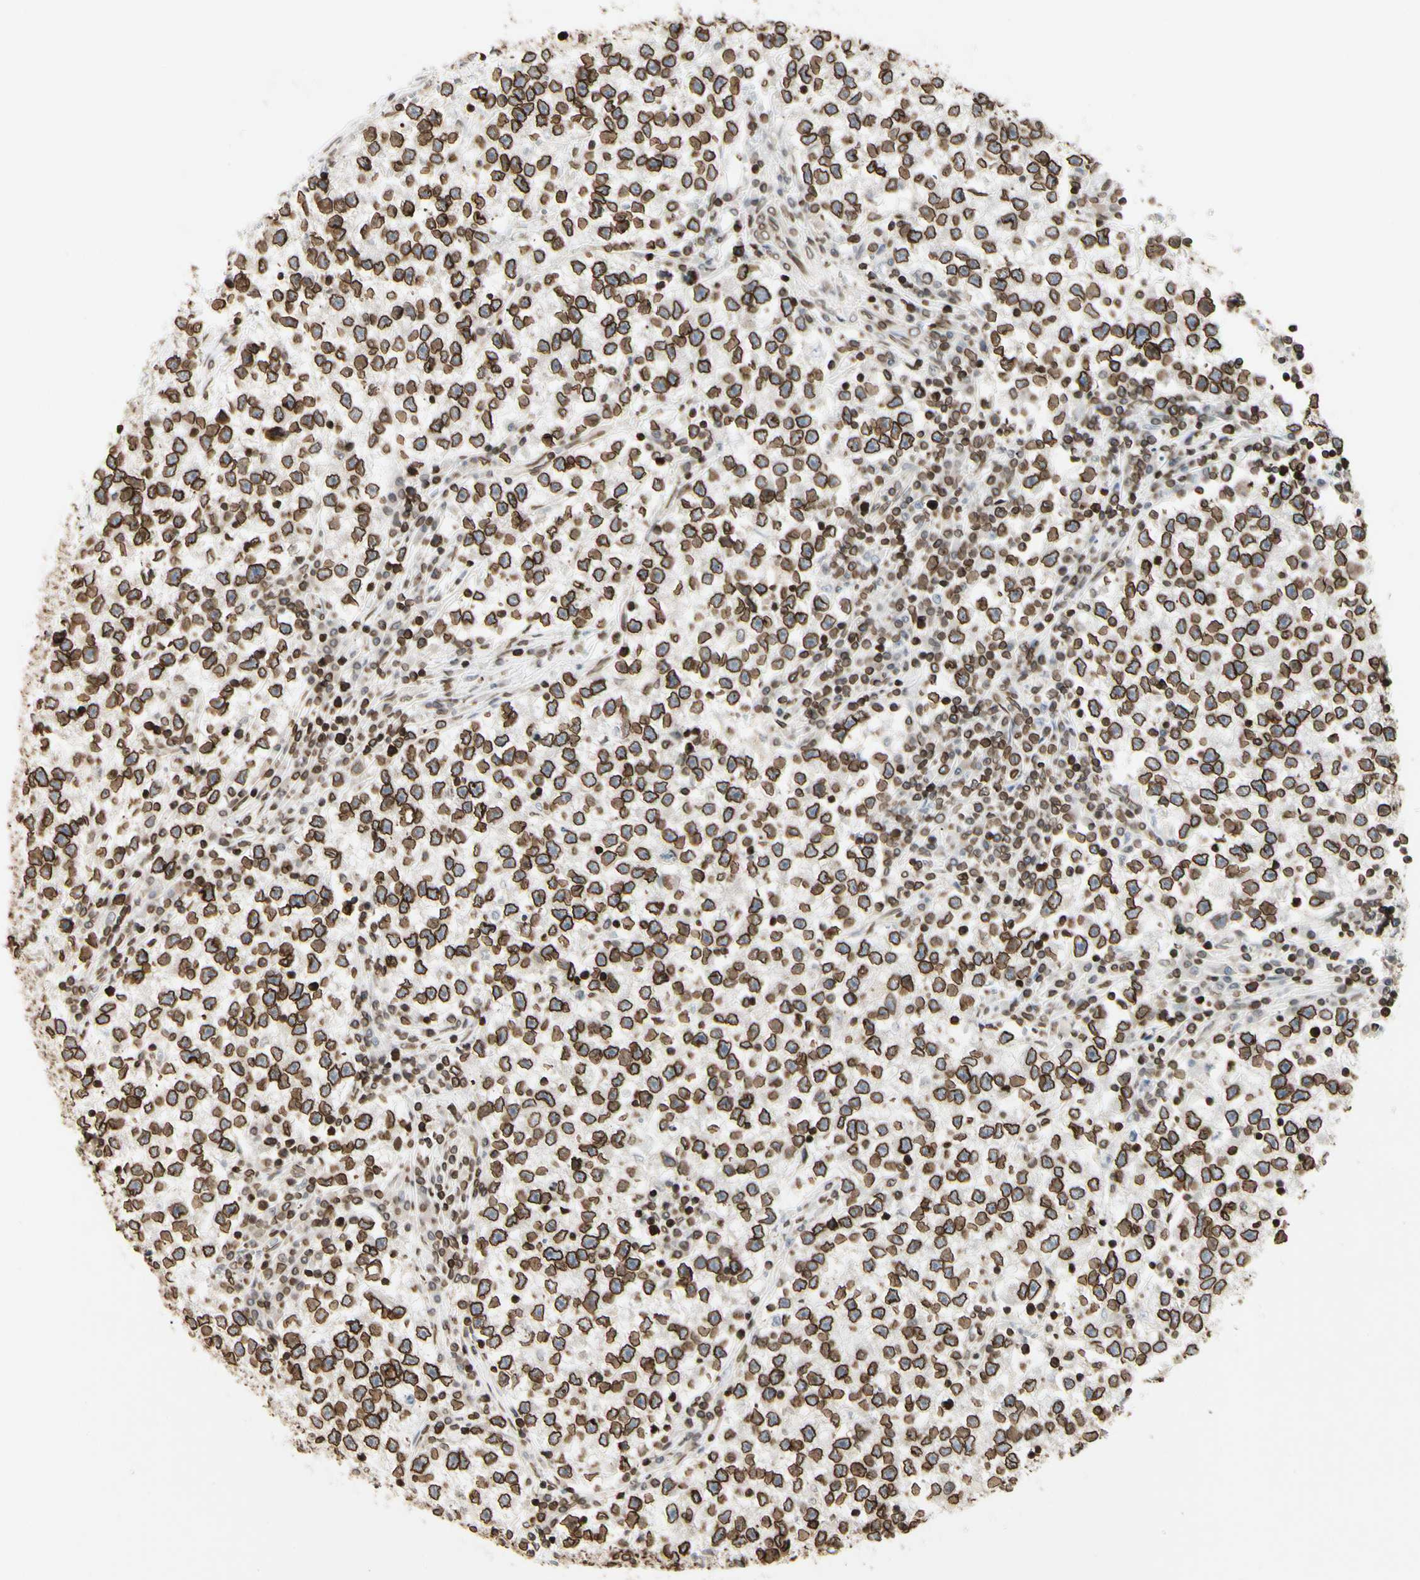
{"staining": {"intensity": "strong", "quantity": ">75%", "location": "cytoplasmic/membranous,nuclear"}, "tissue": "testis cancer", "cell_type": "Tumor cells", "image_type": "cancer", "snomed": [{"axis": "morphology", "description": "Seminoma, NOS"}, {"axis": "topography", "description": "Testis"}], "caption": "The micrograph reveals staining of testis cancer (seminoma), revealing strong cytoplasmic/membranous and nuclear protein expression (brown color) within tumor cells. (Brightfield microscopy of DAB IHC at high magnification).", "gene": "TMPO", "patient": {"sex": "male", "age": 22}}